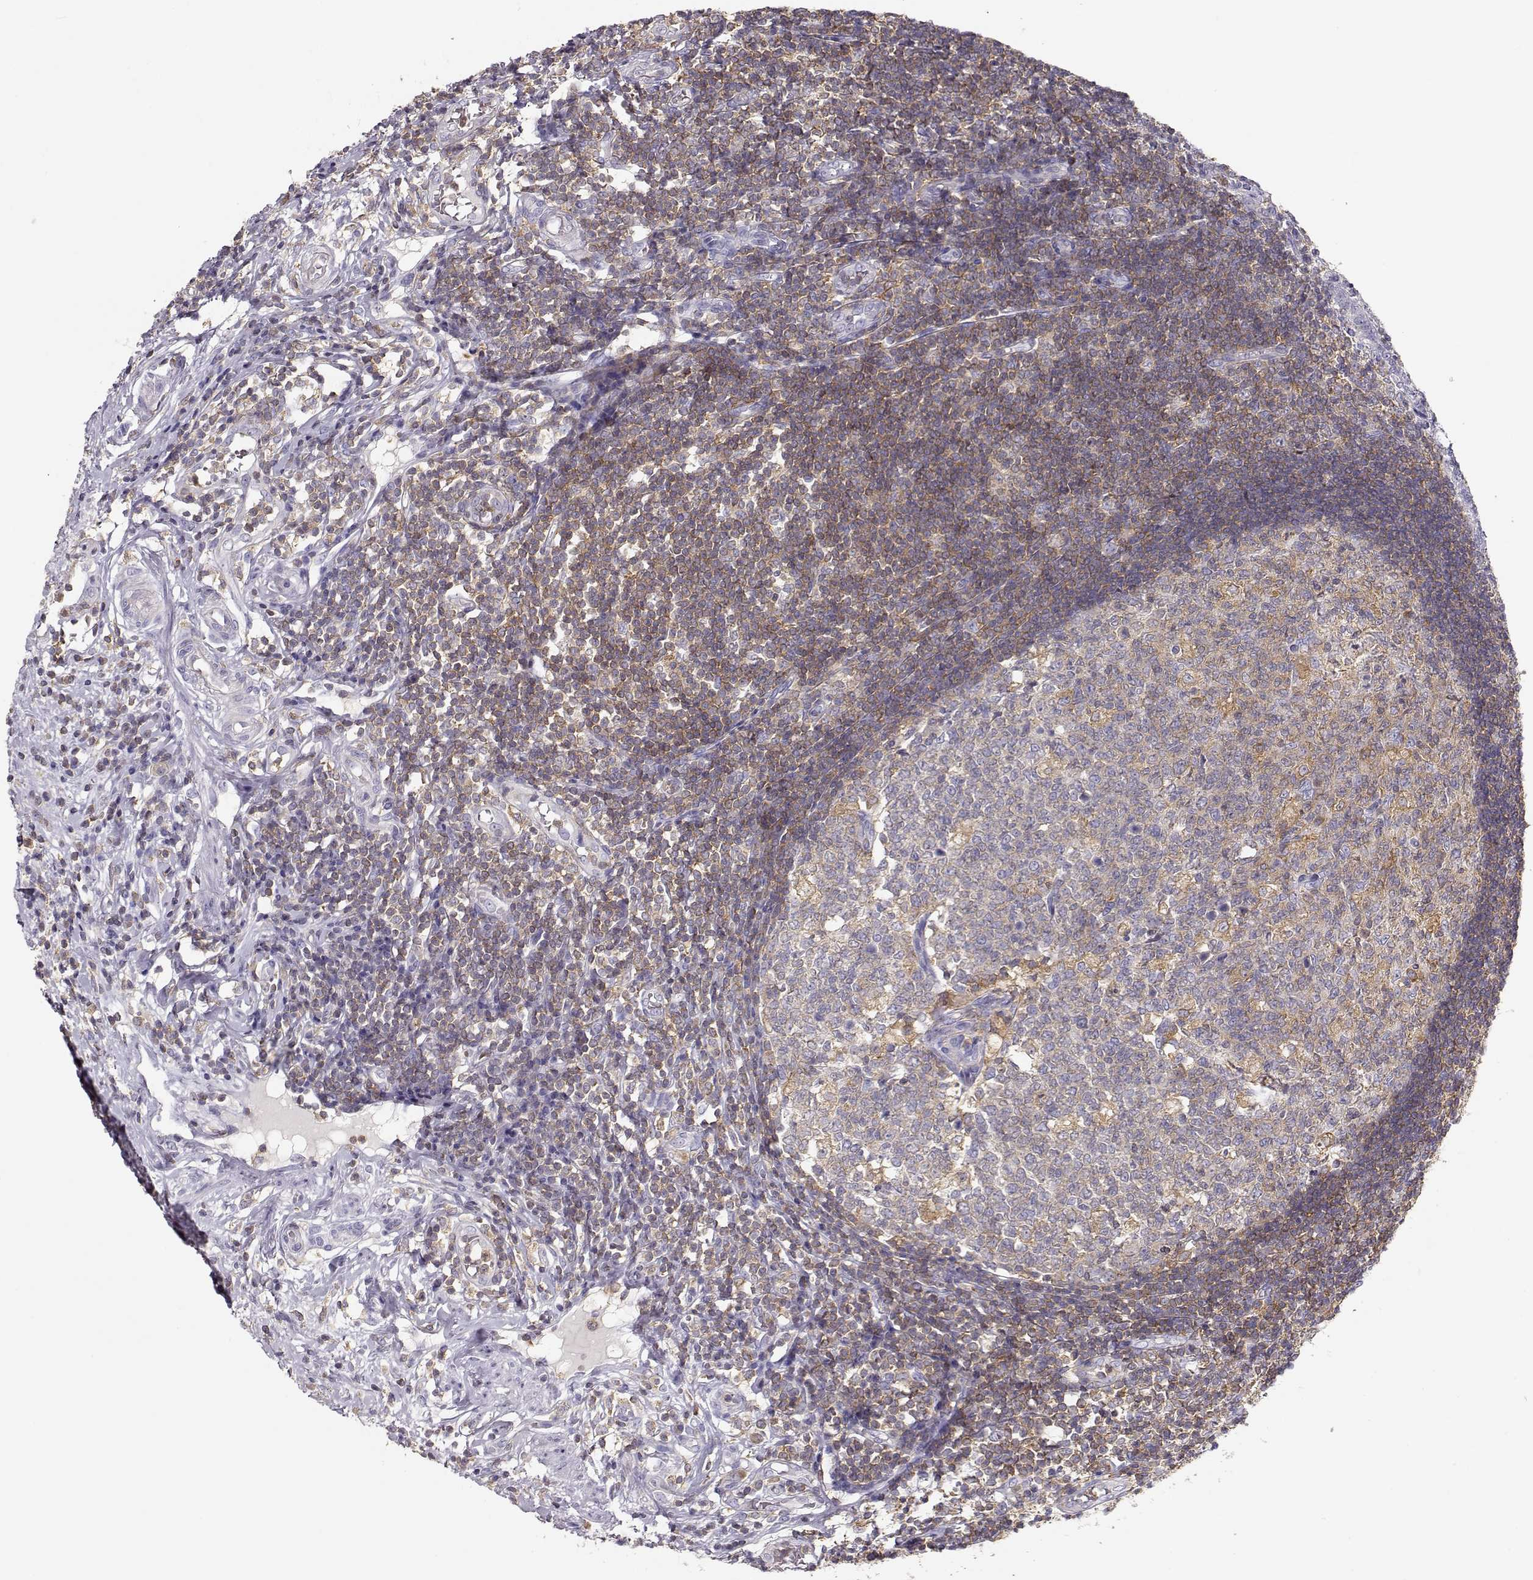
{"staining": {"intensity": "negative", "quantity": "none", "location": "none"}, "tissue": "appendix", "cell_type": "Glandular cells", "image_type": "normal", "snomed": [{"axis": "morphology", "description": "Normal tissue, NOS"}, {"axis": "morphology", "description": "Inflammation, NOS"}, {"axis": "topography", "description": "Appendix"}], "caption": "Unremarkable appendix was stained to show a protein in brown. There is no significant positivity in glandular cells. (DAB IHC visualized using brightfield microscopy, high magnification).", "gene": "VAV1", "patient": {"sex": "male", "age": 16}}